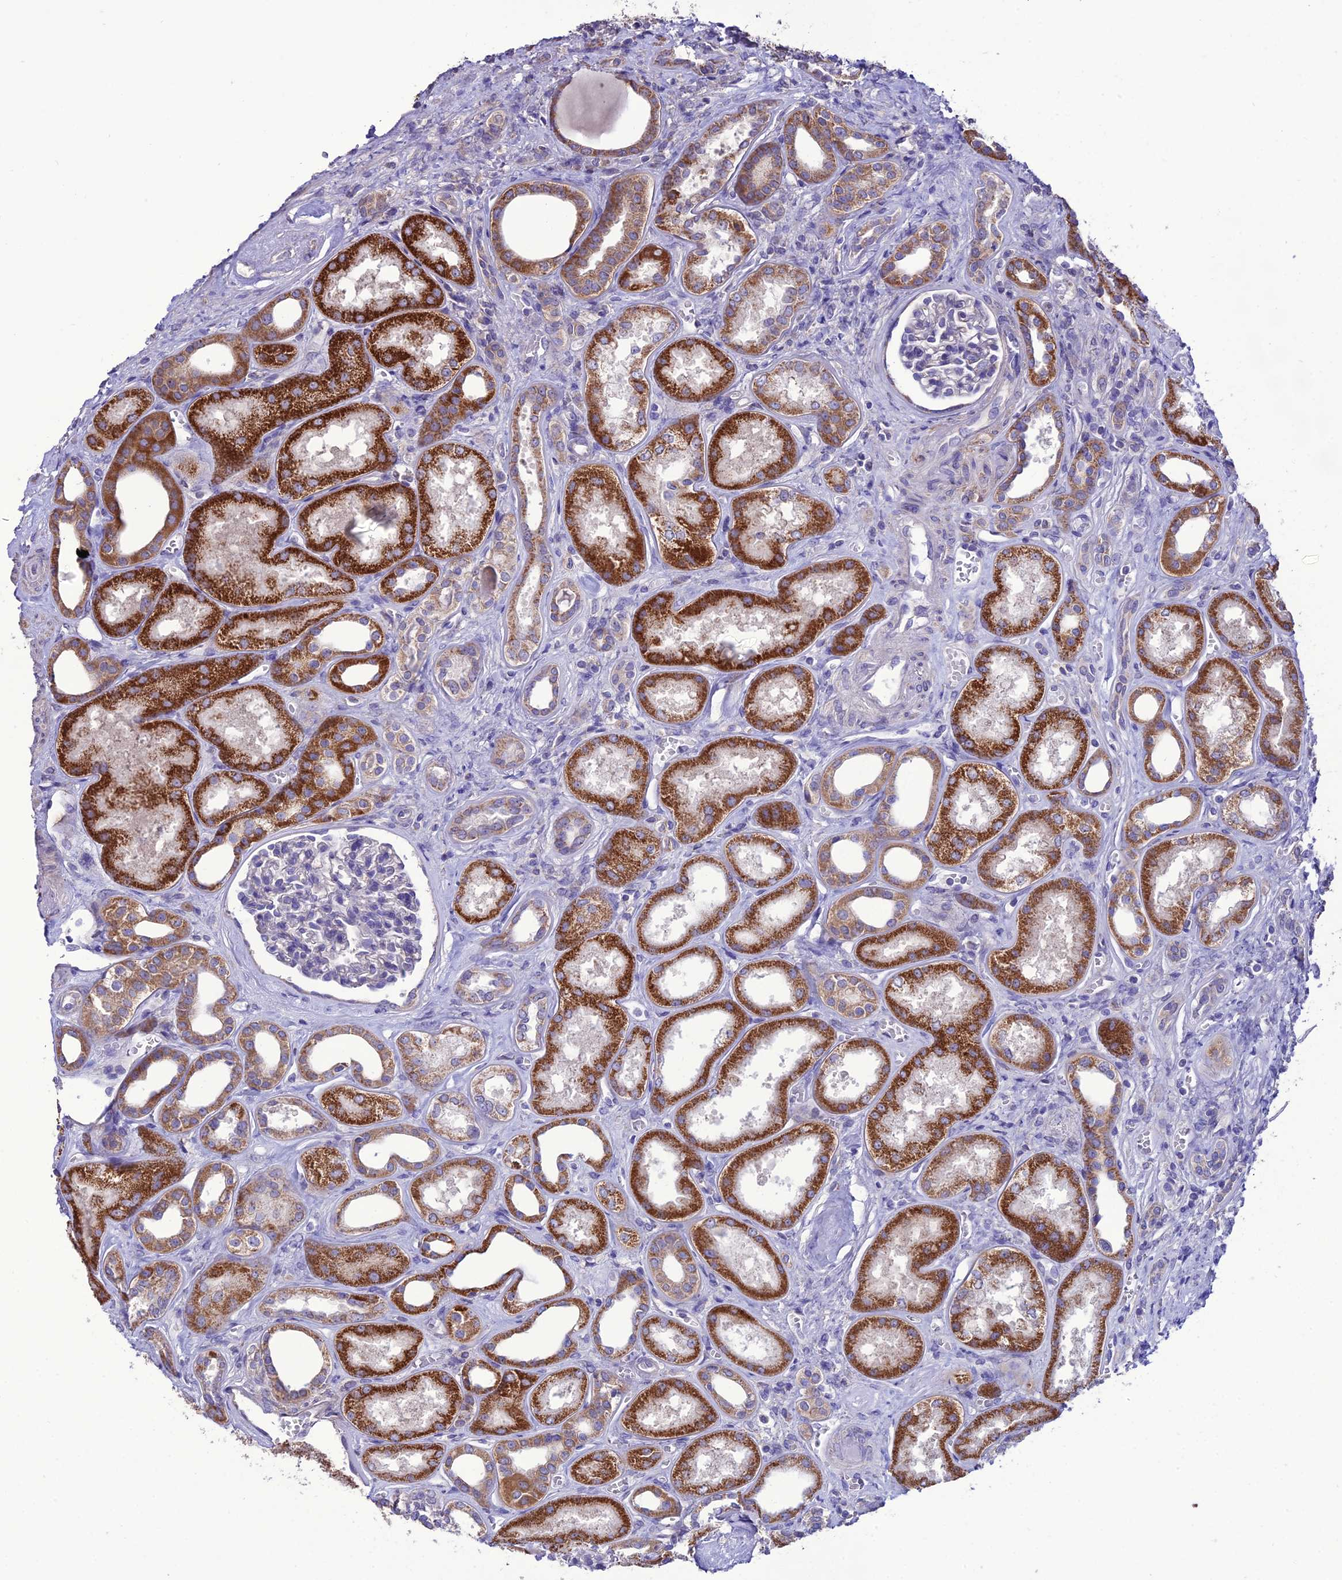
{"staining": {"intensity": "negative", "quantity": "none", "location": "none"}, "tissue": "kidney", "cell_type": "Cells in glomeruli", "image_type": "normal", "snomed": [{"axis": "morphology", "description": "Normal tissue, NOS"}, {"axis": "morphology", "description": "Adenocarcinoma, NOS"}, {"axis": "topography", "description": "Kidney"}], "caption": "Photomicrograph shows no significant protein staining in cells in glomeruli of benign kidney. (Brightfield microscopy of DAB (3,3'-diaminobenzidine) immunohistochemistry at high magnification).", "gene": "HOGA1", "patient": {"sex": "female", "age": 68}}